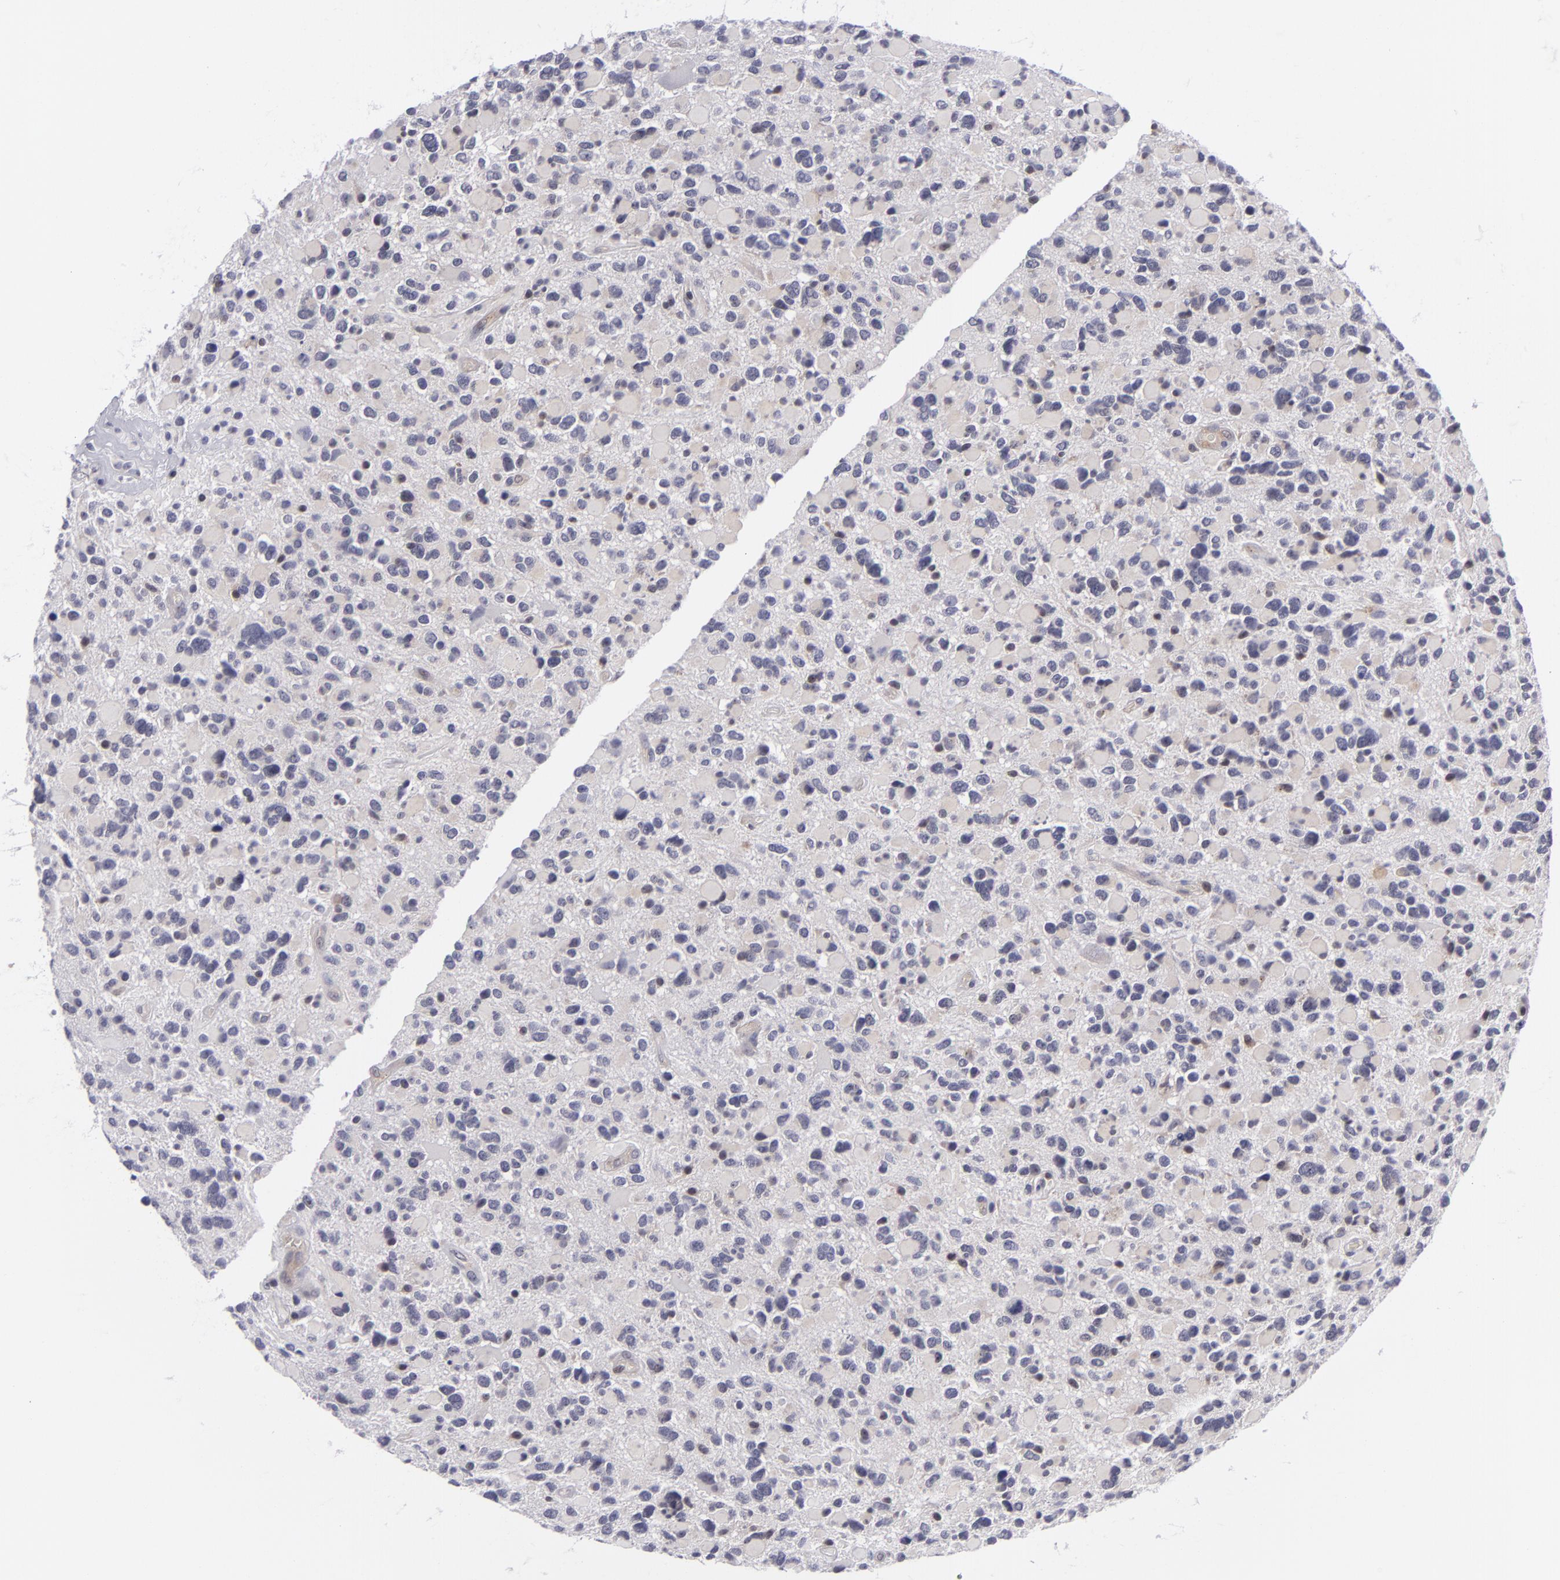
{"staining": {"intensity": "negative", "quantity": "none", "location": "none"}, "tissue": "glioma", "cell_type": "Tumor cells", "image_type": "cancer", "snomed": [{"axis": "morphology", "description": "Glioma, malignant, High grade"}, {"axis": "topography", "description": "Brain"}], "caption": "This is an IHC micrograph of glioma. There is no staining in tumor cells.", "gene": "BCL10", "patient": {"sex": "female", "age": 37}}